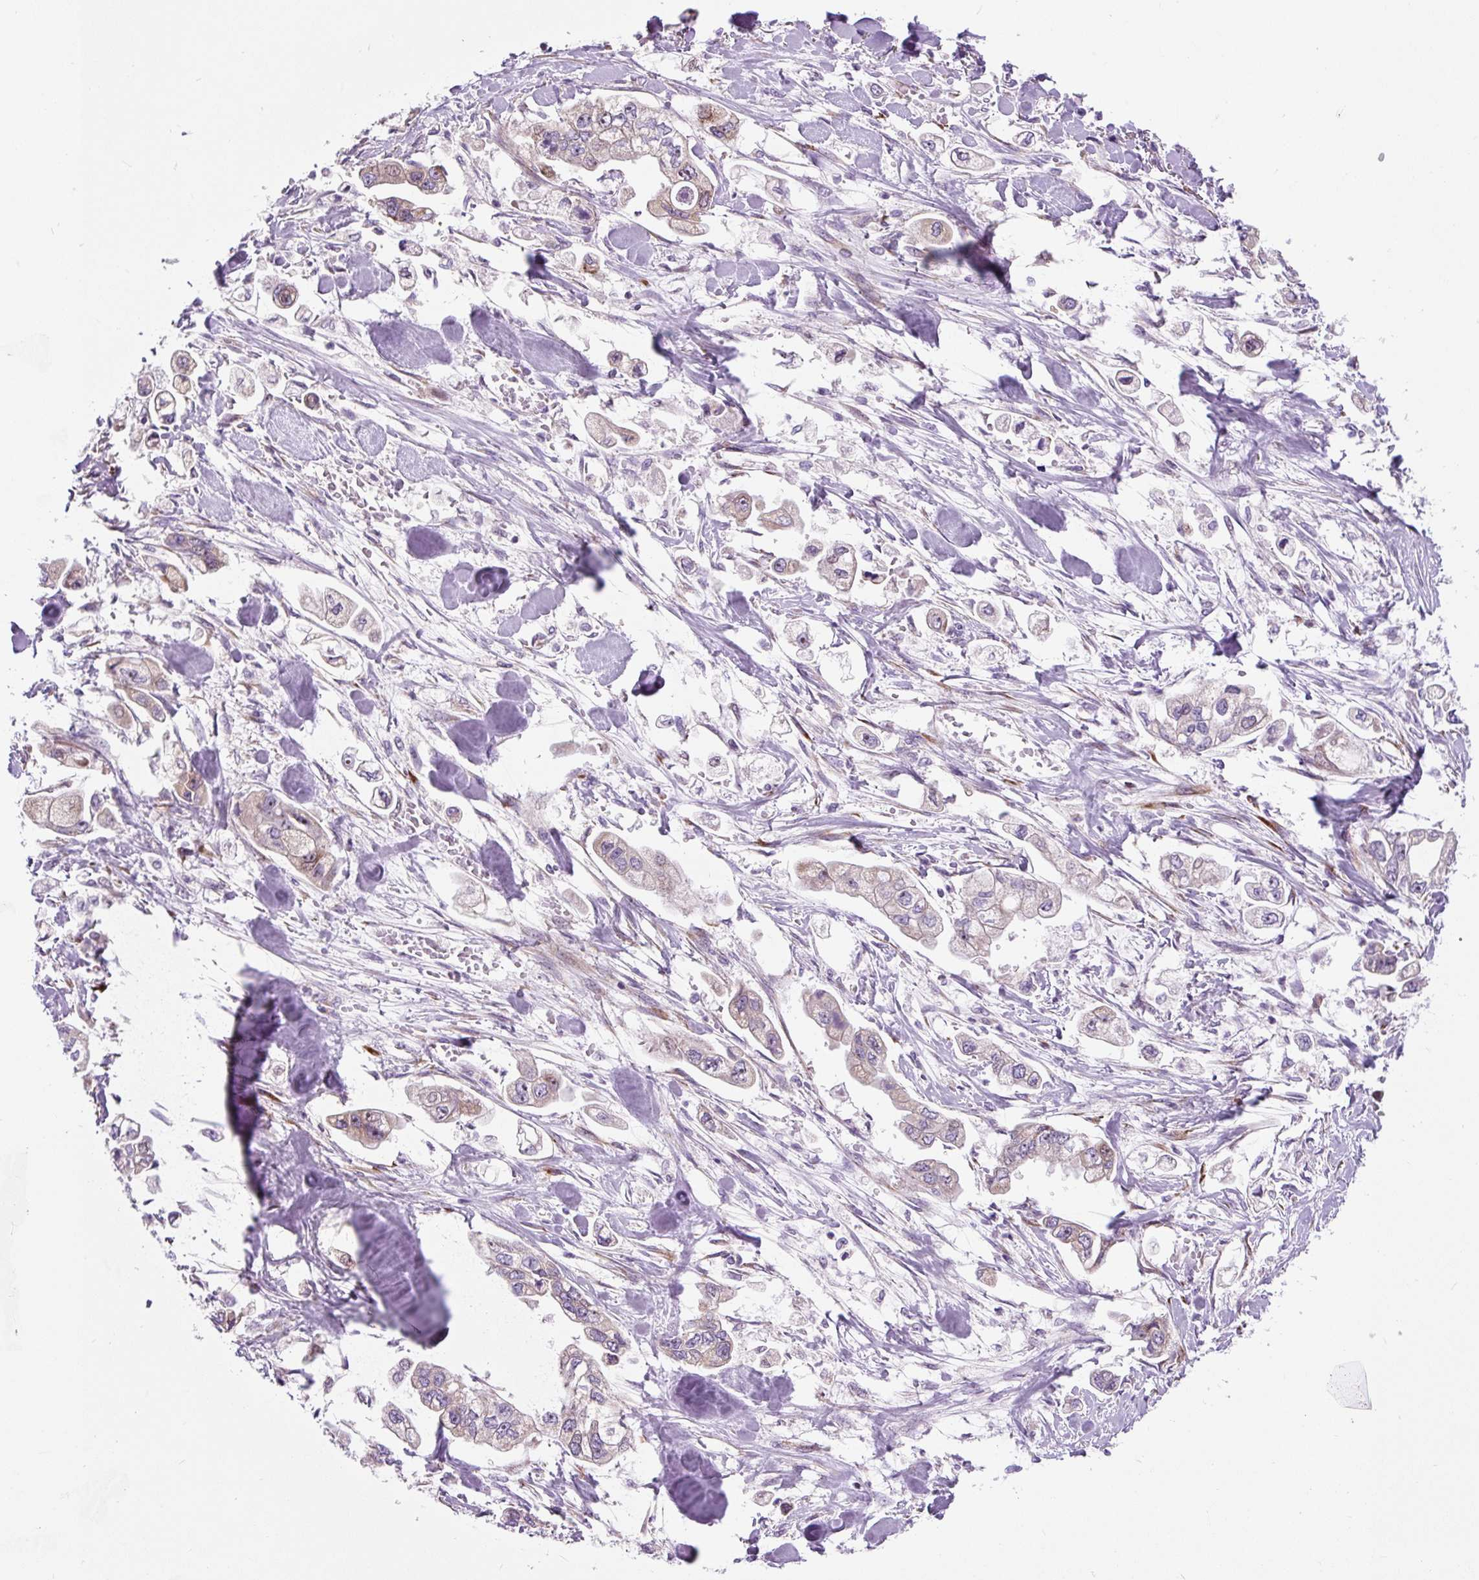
{"staining": {"intensity": "weak", "quantity": "25%-75%", "location": "cytoplasmic/membranous"}, "tissue": "stomach cancer", "cell_type": "Tumor cells", "image_type": "cancer", "snomed": [{"axis": "morphology", "description": "Adenocarcinoma, NOS"}, {"axis": "topography", "description": "Stomach"}], "caption": "Stomach cancer stained with DAB immunohistochemistry displays low levels of weak cytoplasmic/membranous positivity in approximately 25%-75% of tumor cells.", "gene": "CISD3", "patient": {"sex": "male", "age": 62}}